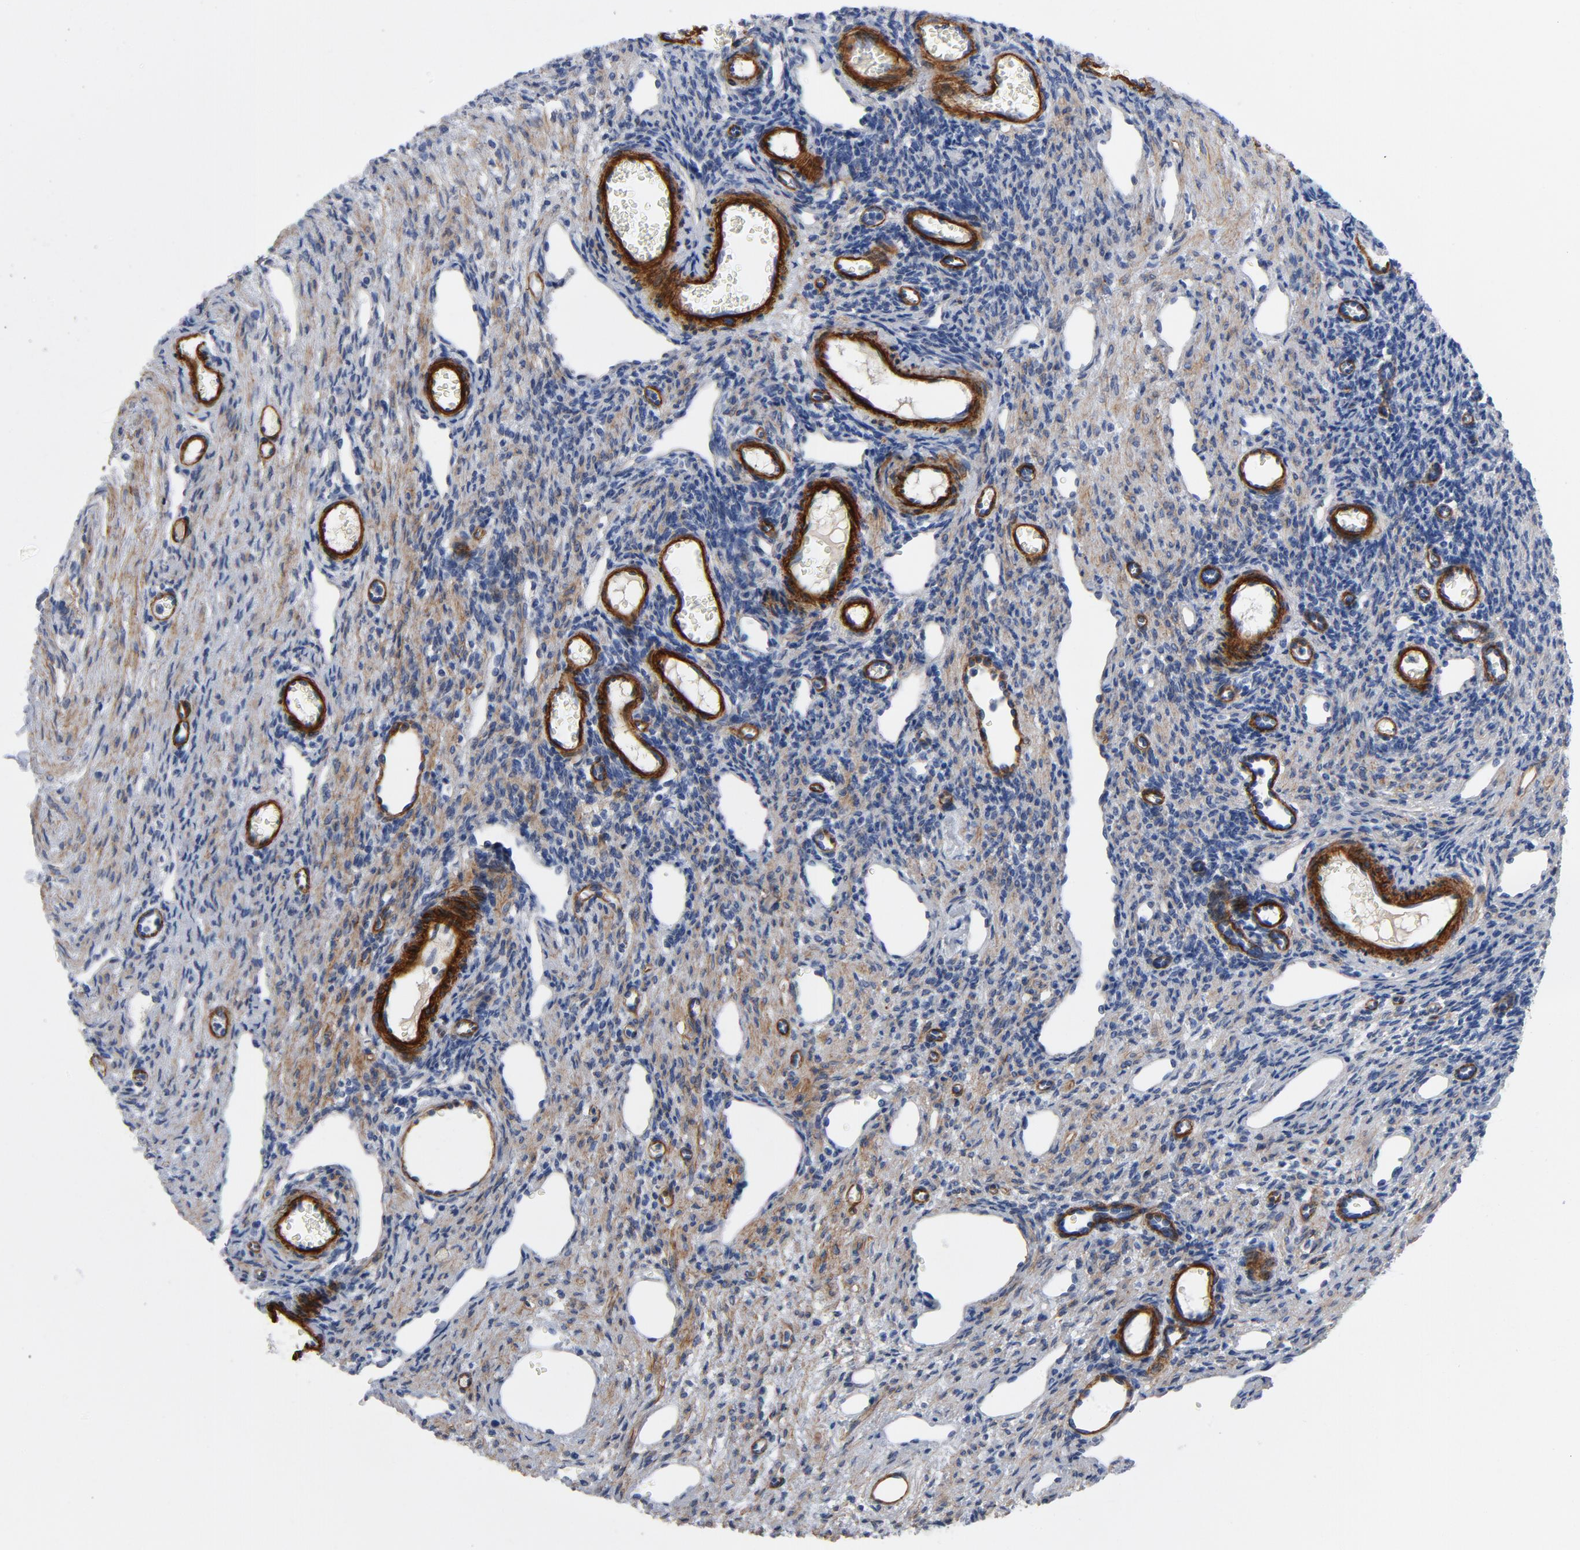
{"staining": {"intensity": "weak", "quantity": ">75%", "location": "cytoplasmic/membranous"}, "tissue": "ovary", "cell_type": "Ovarian stroma cells", "image_type": "normal", "snomed": [{"axis": "morphology", "description": "Normal tissue, NOS"}, {"axis": "topography", "description": "Ovary"}], "caption": "This image shows immunohistochemistry staining of normal human ovary, with low weak cytoplasmic/membranous staining in about >75% of ovarian stroma cells.", "gene": "LAMC1", "patient": {"sex": "female", "age": 33}}